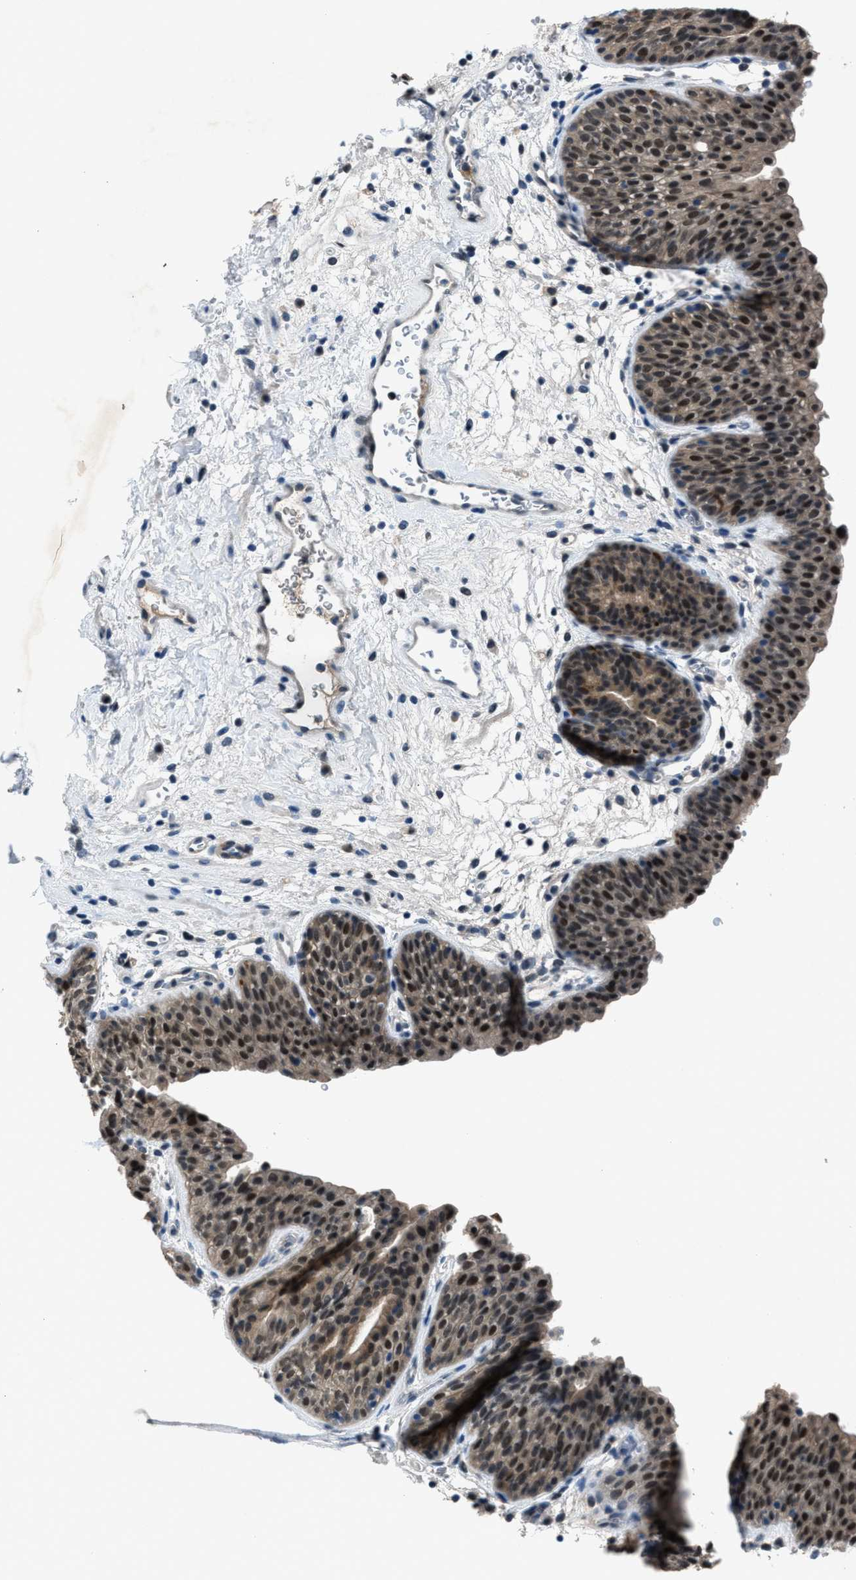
{"staining": {"intensity": "strong", "quantity": ">75%", "location": "cytoplasmic/membranous,nuclear"}, "tissue": "urinary bladder", "cell_type": "Urothelial cells", "image_type": "normal", "snomed": [{"axis": "morphology", "description": "Normal tissue, NOS"}, {"axis": "topography", "description": "Urinary bladder"}], "caption": "IHC (DAB (3,3'-diaminobenzidine)) staining of benign urinary bladder exhibits strong cytoplasmic/membranous,nuclear protein positivity in about >75% of urothelial cells.", "gene": "DUSP19", "patient": {"sex": "male", "age": 37}}